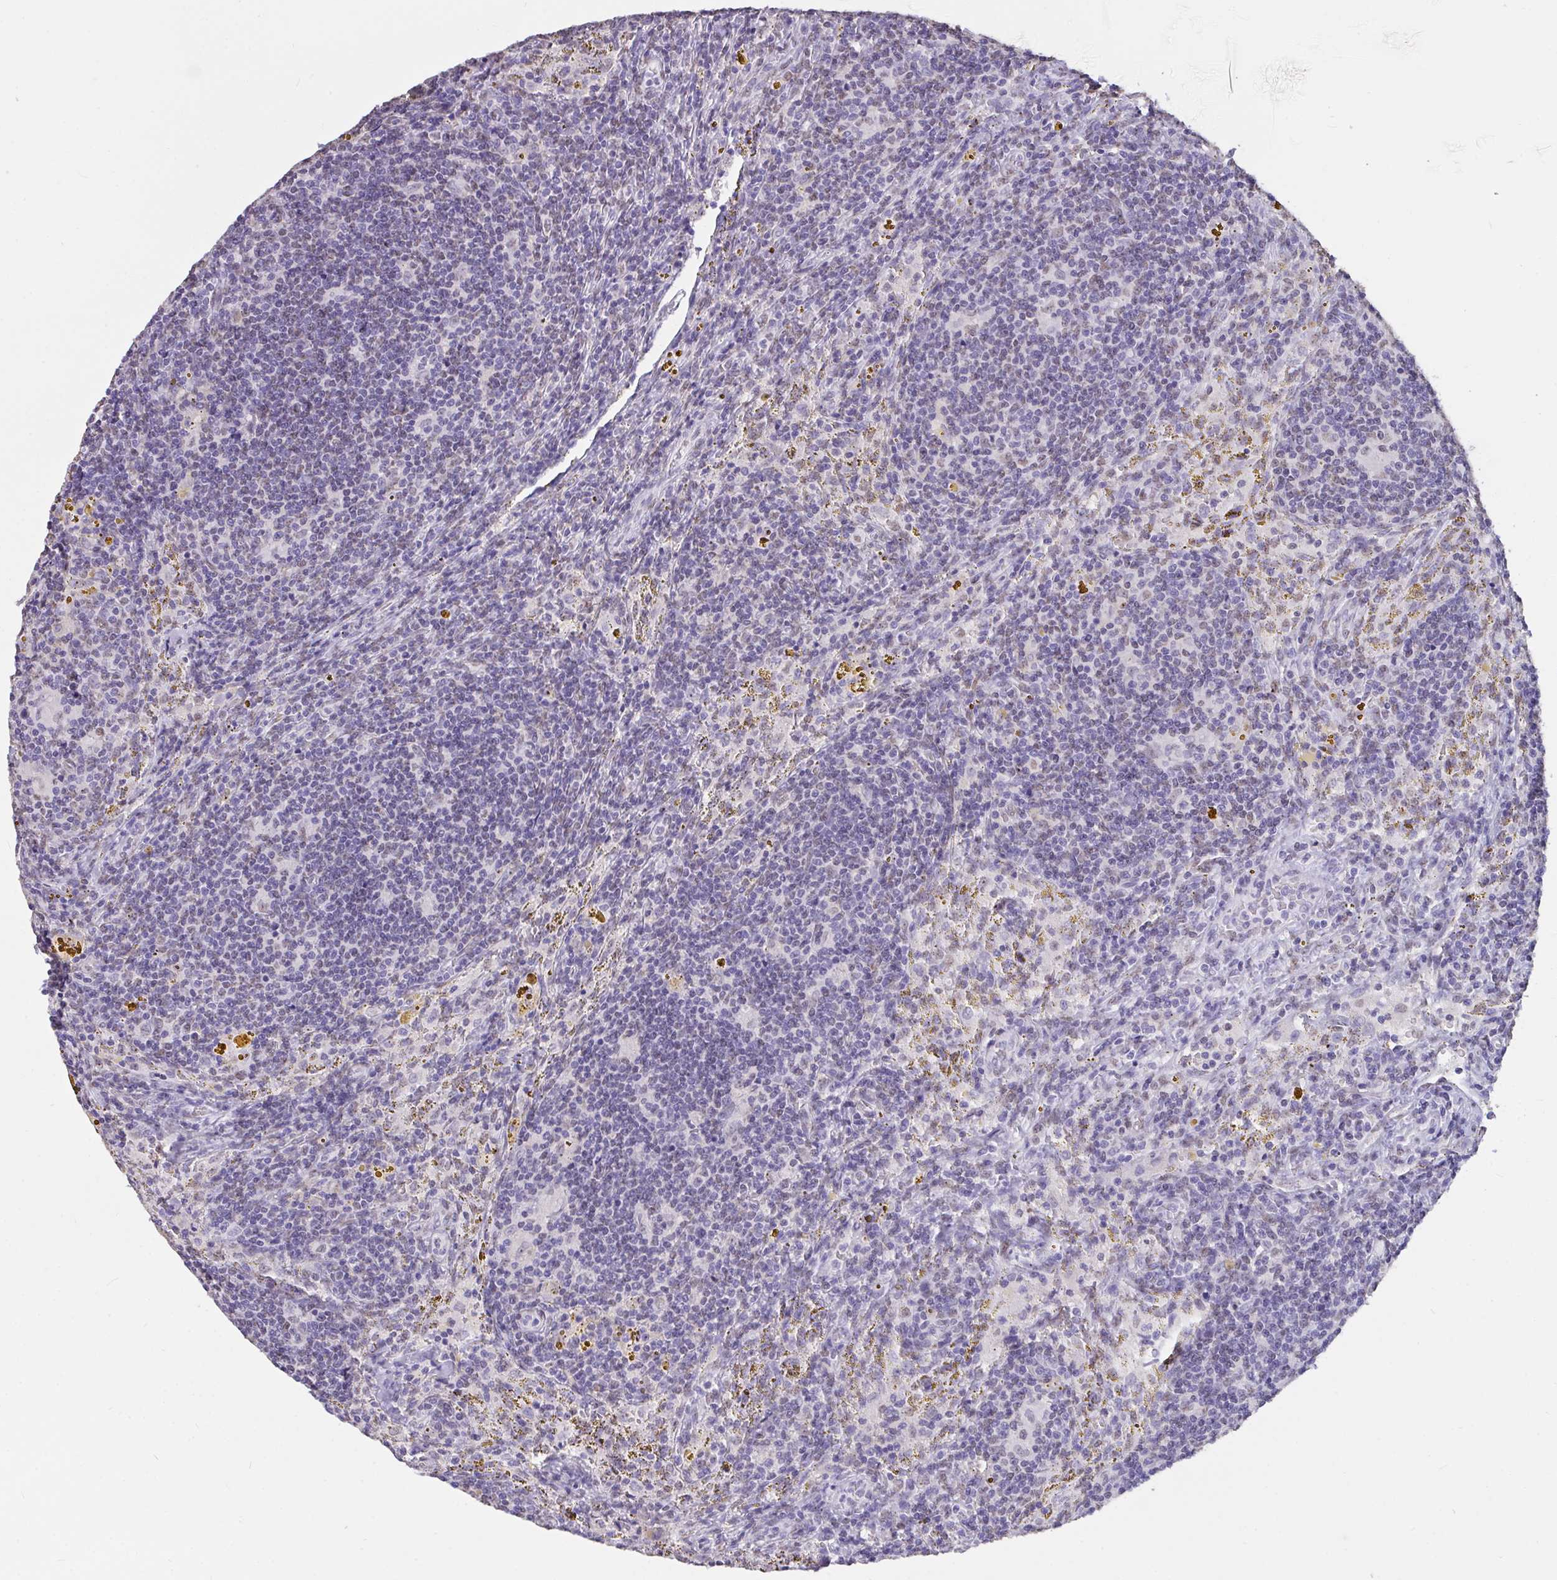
{"staining": {"intensity": "negative", "quantity": "none", "location": "none"}, "tissue": "lymphoma", "cell_type": "Tumor cells", "image_type": "cancer", "snomed": [{"axis": "morphology", "description": "Malignant lymphoma, non-Hodgkin's type, Low grade"}, {"axis": "topography", "description": "Spleen"}], "caption": "Micrograph shows no protein staining in tumor cells of low-grade malignant lymphoma, non-Hodgkin's type tissue.", "gene": "SEMA6B", "patient": {"sex": "female", "age": 70}}